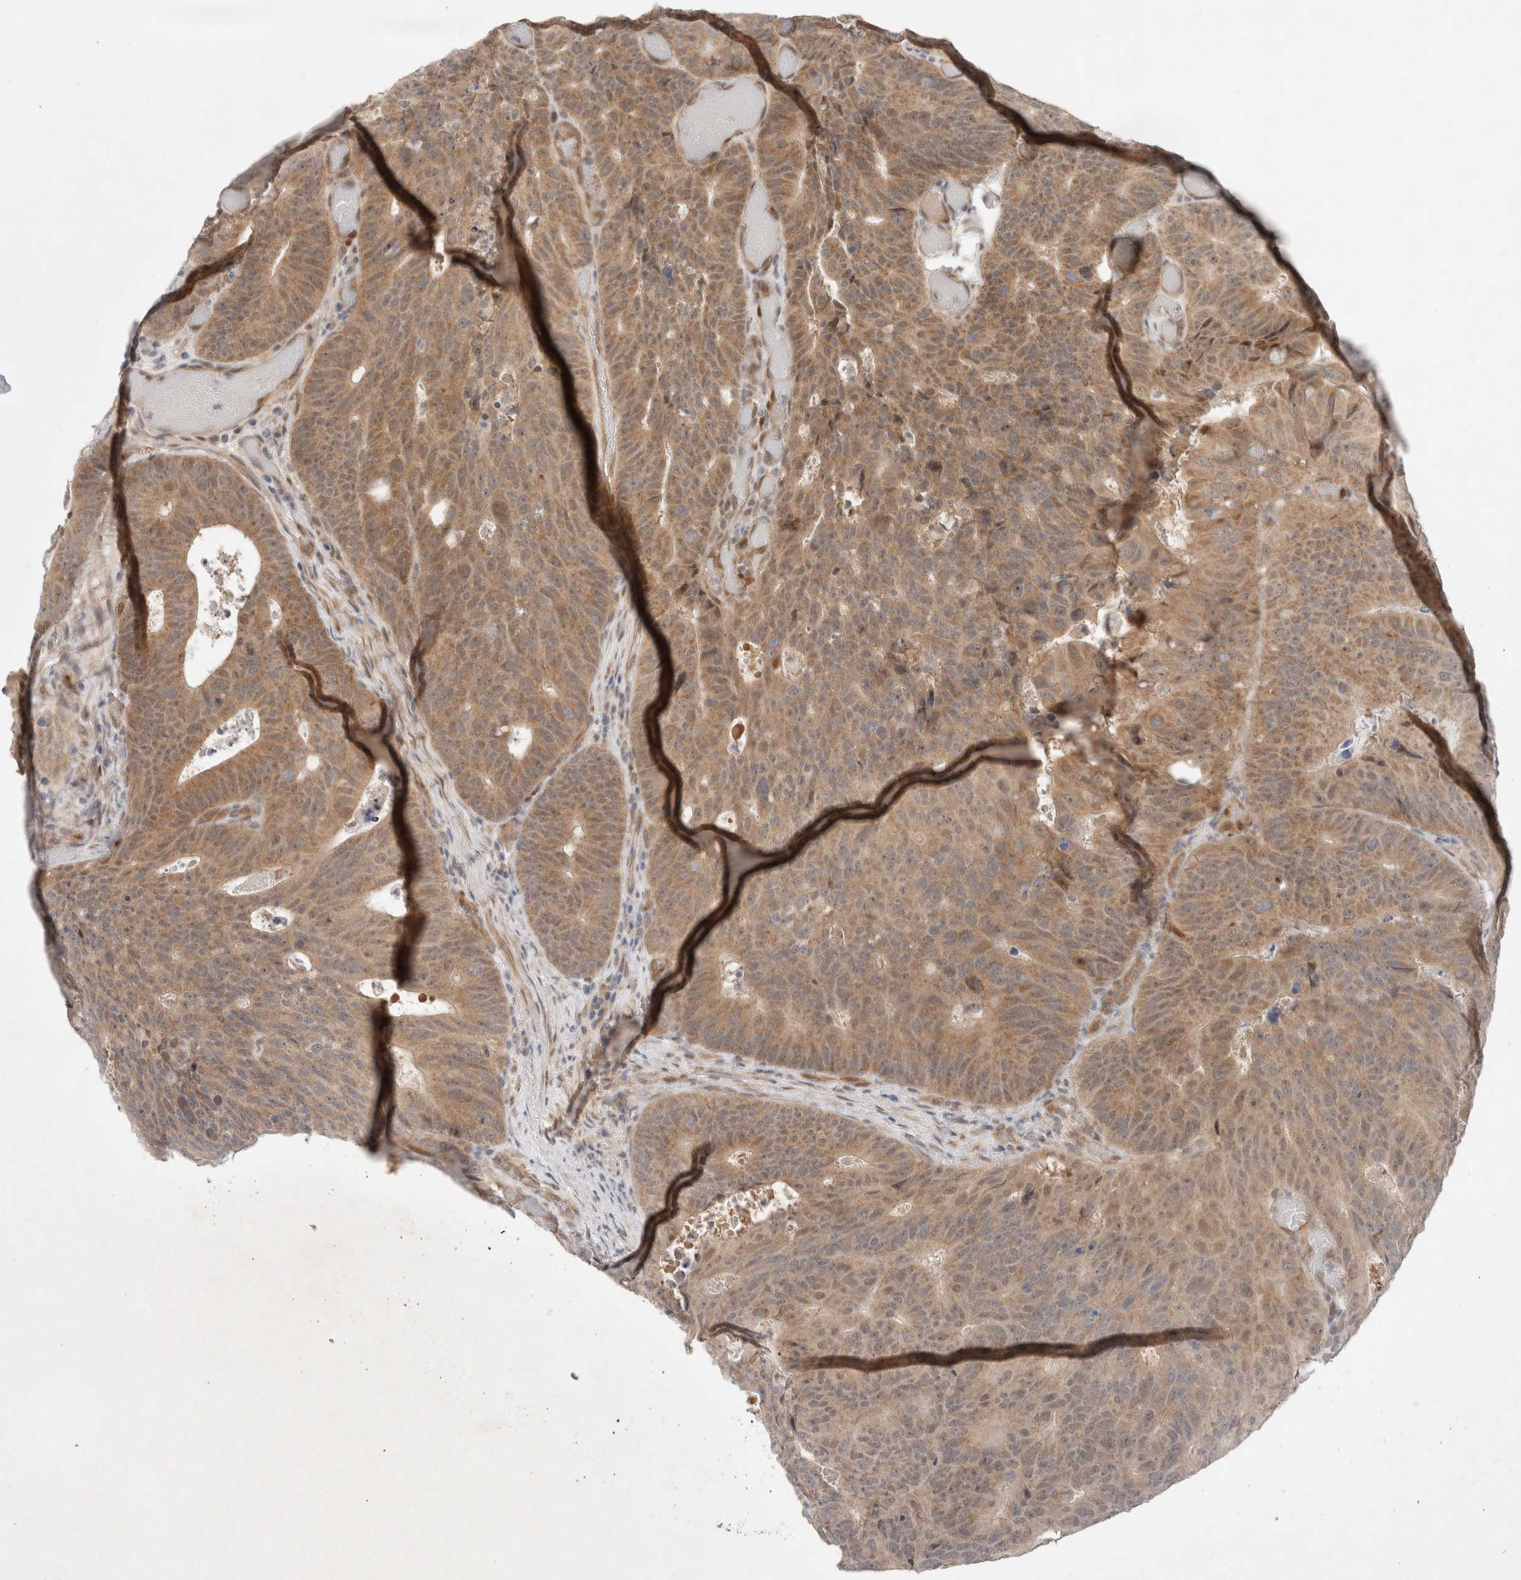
{"staining": {"intensity": "moderate", "quantity": ">75%", "location": "cytoplasmic/membranous"}, "tissue": "colorectal cancer", "cell_type": "Tumor cells", "image_type": "cancer", "snomed": [{"axis": "morphology", "description": "Adenocarcinoma, NOS"}, {"axis": "topography", "description": "Colon"}], "caption": "Protein analysis of adenocarcinoma (colorectal) tissue displays moderate cytoplasmic/membranous positivity in about >75% of tumor cells.", "gene": "RASAL2", "patient": {"sex": "male", "age": 87}}